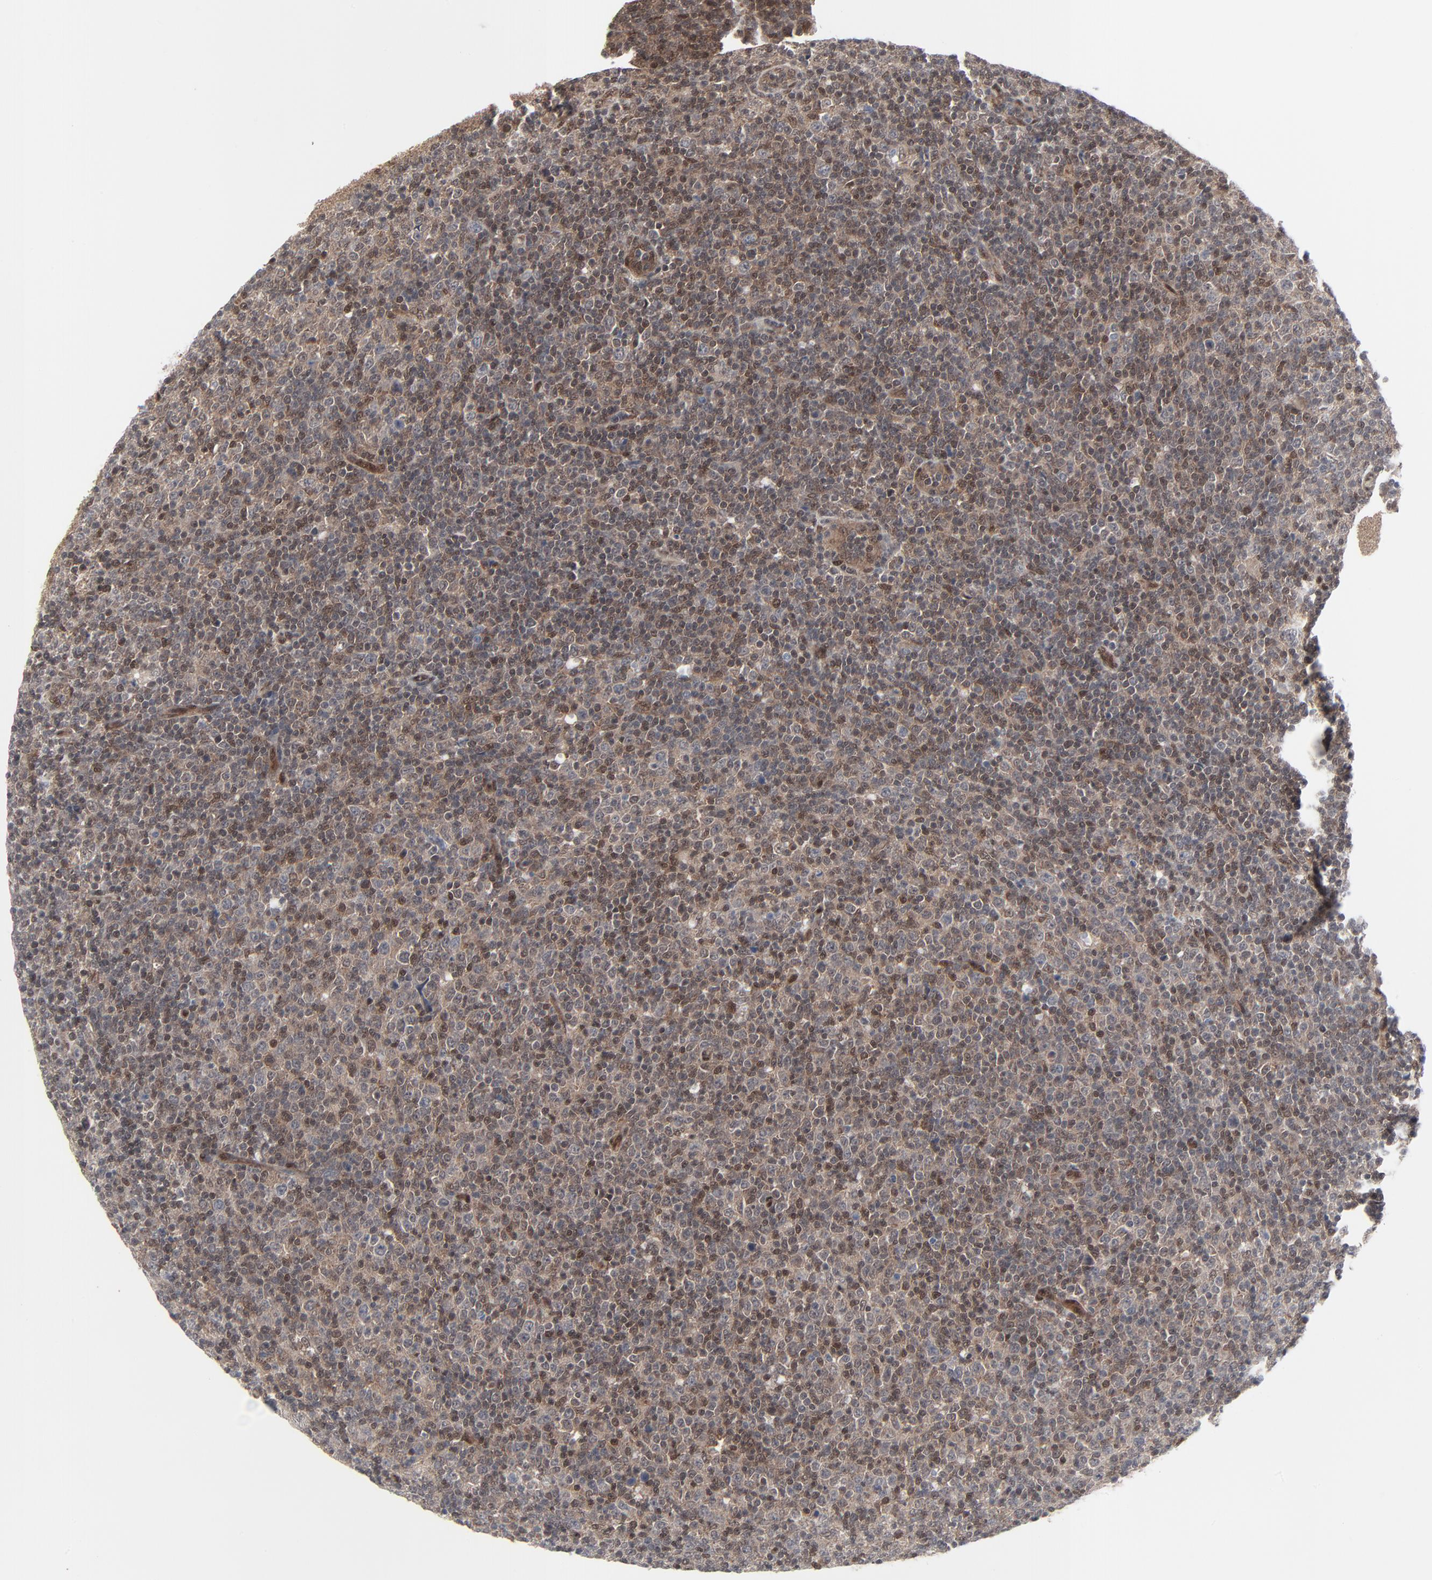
{"staining": {"intensity": "strong", "quantity": ">75%", "location": "cytoplasmic/membranous,nuclear"}, "tissue": "lymphoma", "cell_type": "Tumor cells", "image_type": "cancer", "snomed": [{"axis": "morphology", "description": "Malignant lymphoma, non-Hodgkin's type, Low grade"}, {"axis": "topography", "description": "Lymph node"}], "caption": "A histopathology image of lymphoma stained for a protein reveals strong cytoplasmic/membranous and nuclear brown staining in tumor cells.", "gene": "AKT1", "patient": {"sex": "male", "age": 70}}